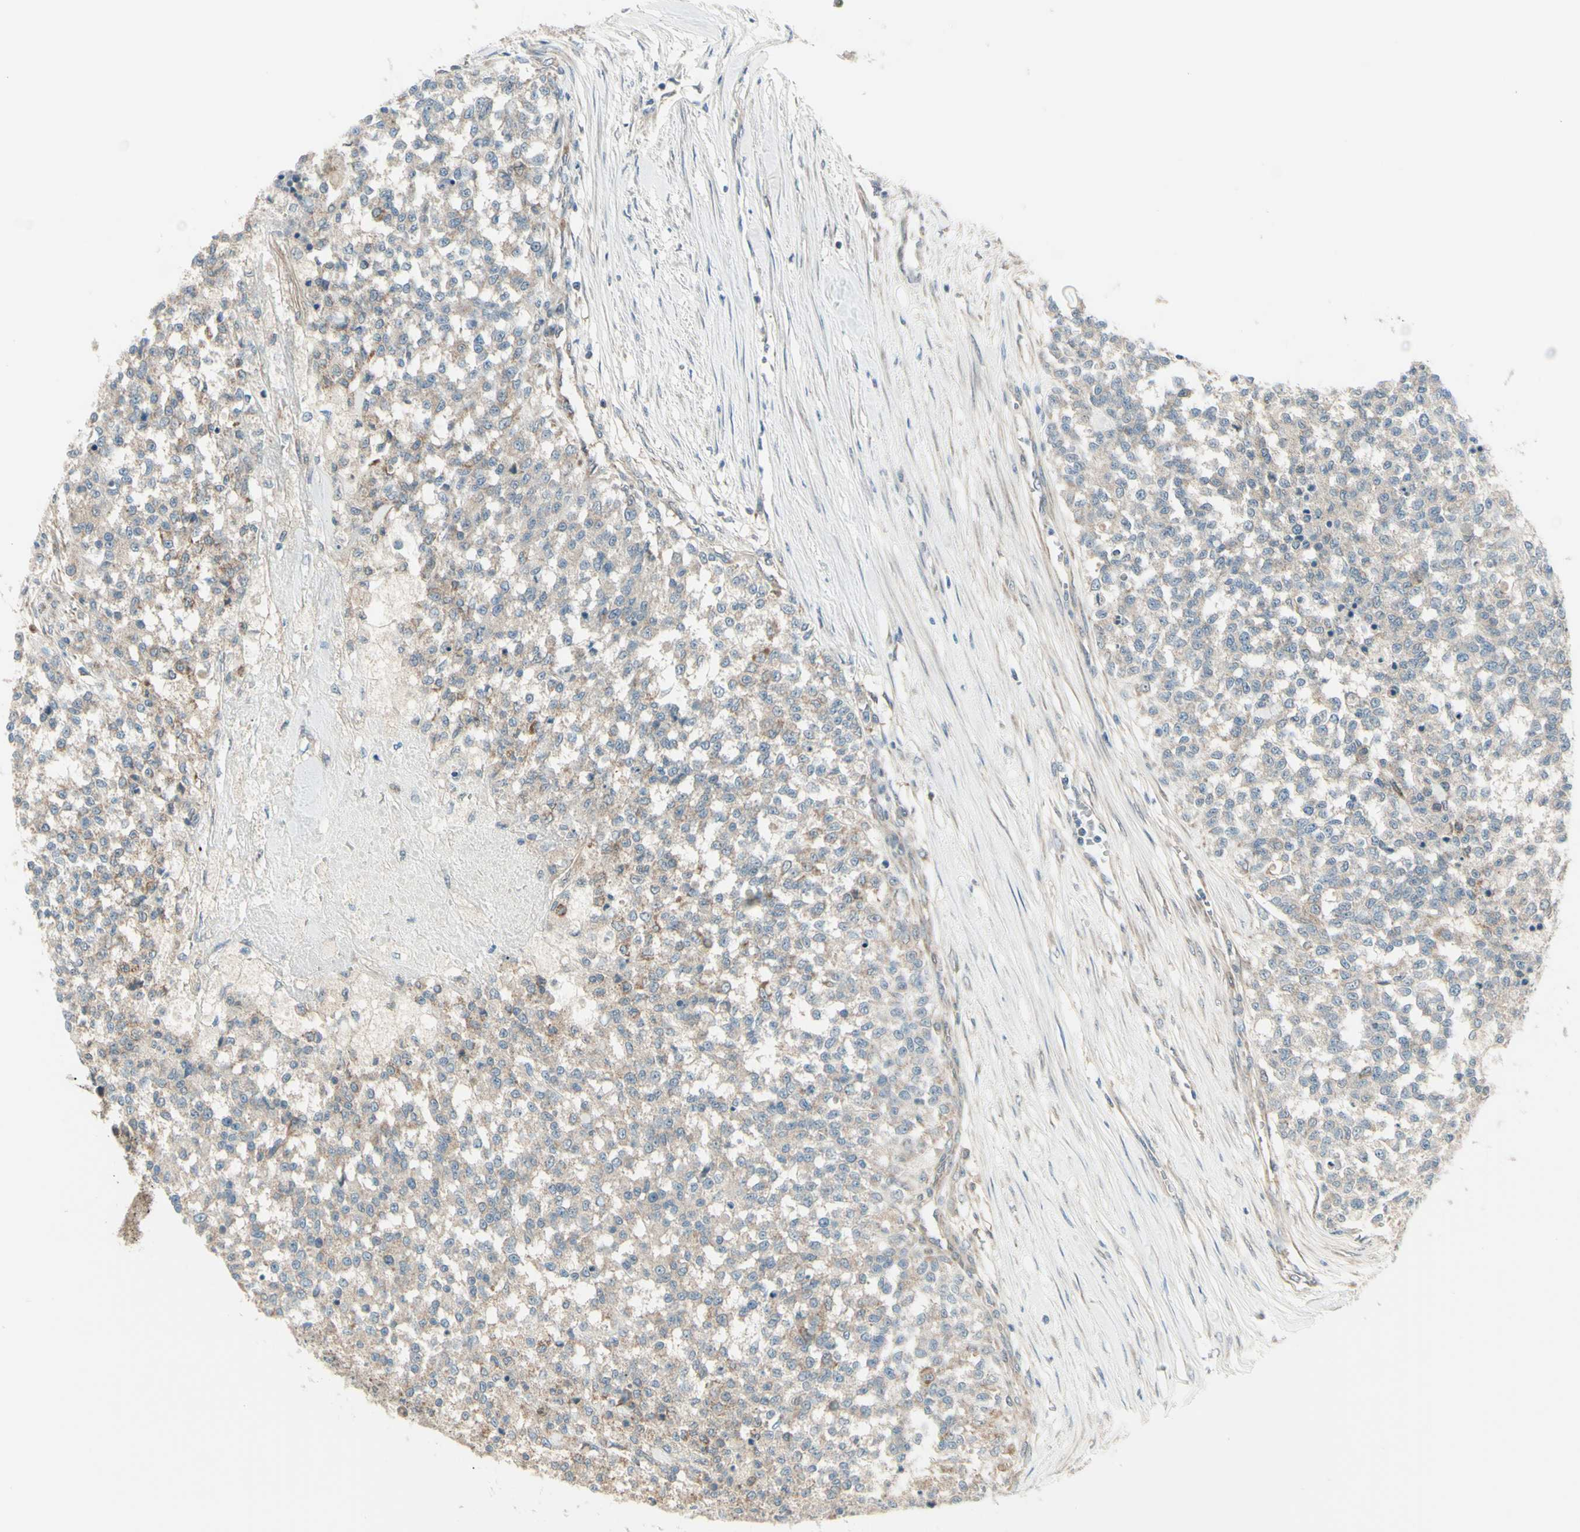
{"staining": {"intensity": "weak", "quantity": "25%-75%", "location": "cytoplasmic/membranous"}, "tissue": "testis cancer", "cell_type": "Tumor cells", "image_type": "cancer", "snomed": [{"axis": "morphology", "description": "Seminoma, NOS"}, {"axis": "topography", "description": "Testis"}], "caption": "DAB immunohistochemical staining of testis cancer shows weak cytoplasmic/membranous protein expression in about 25%-75% of tumor cells.", "gene": "NAXD", "patient": {"sex": "male", "age": 59}}